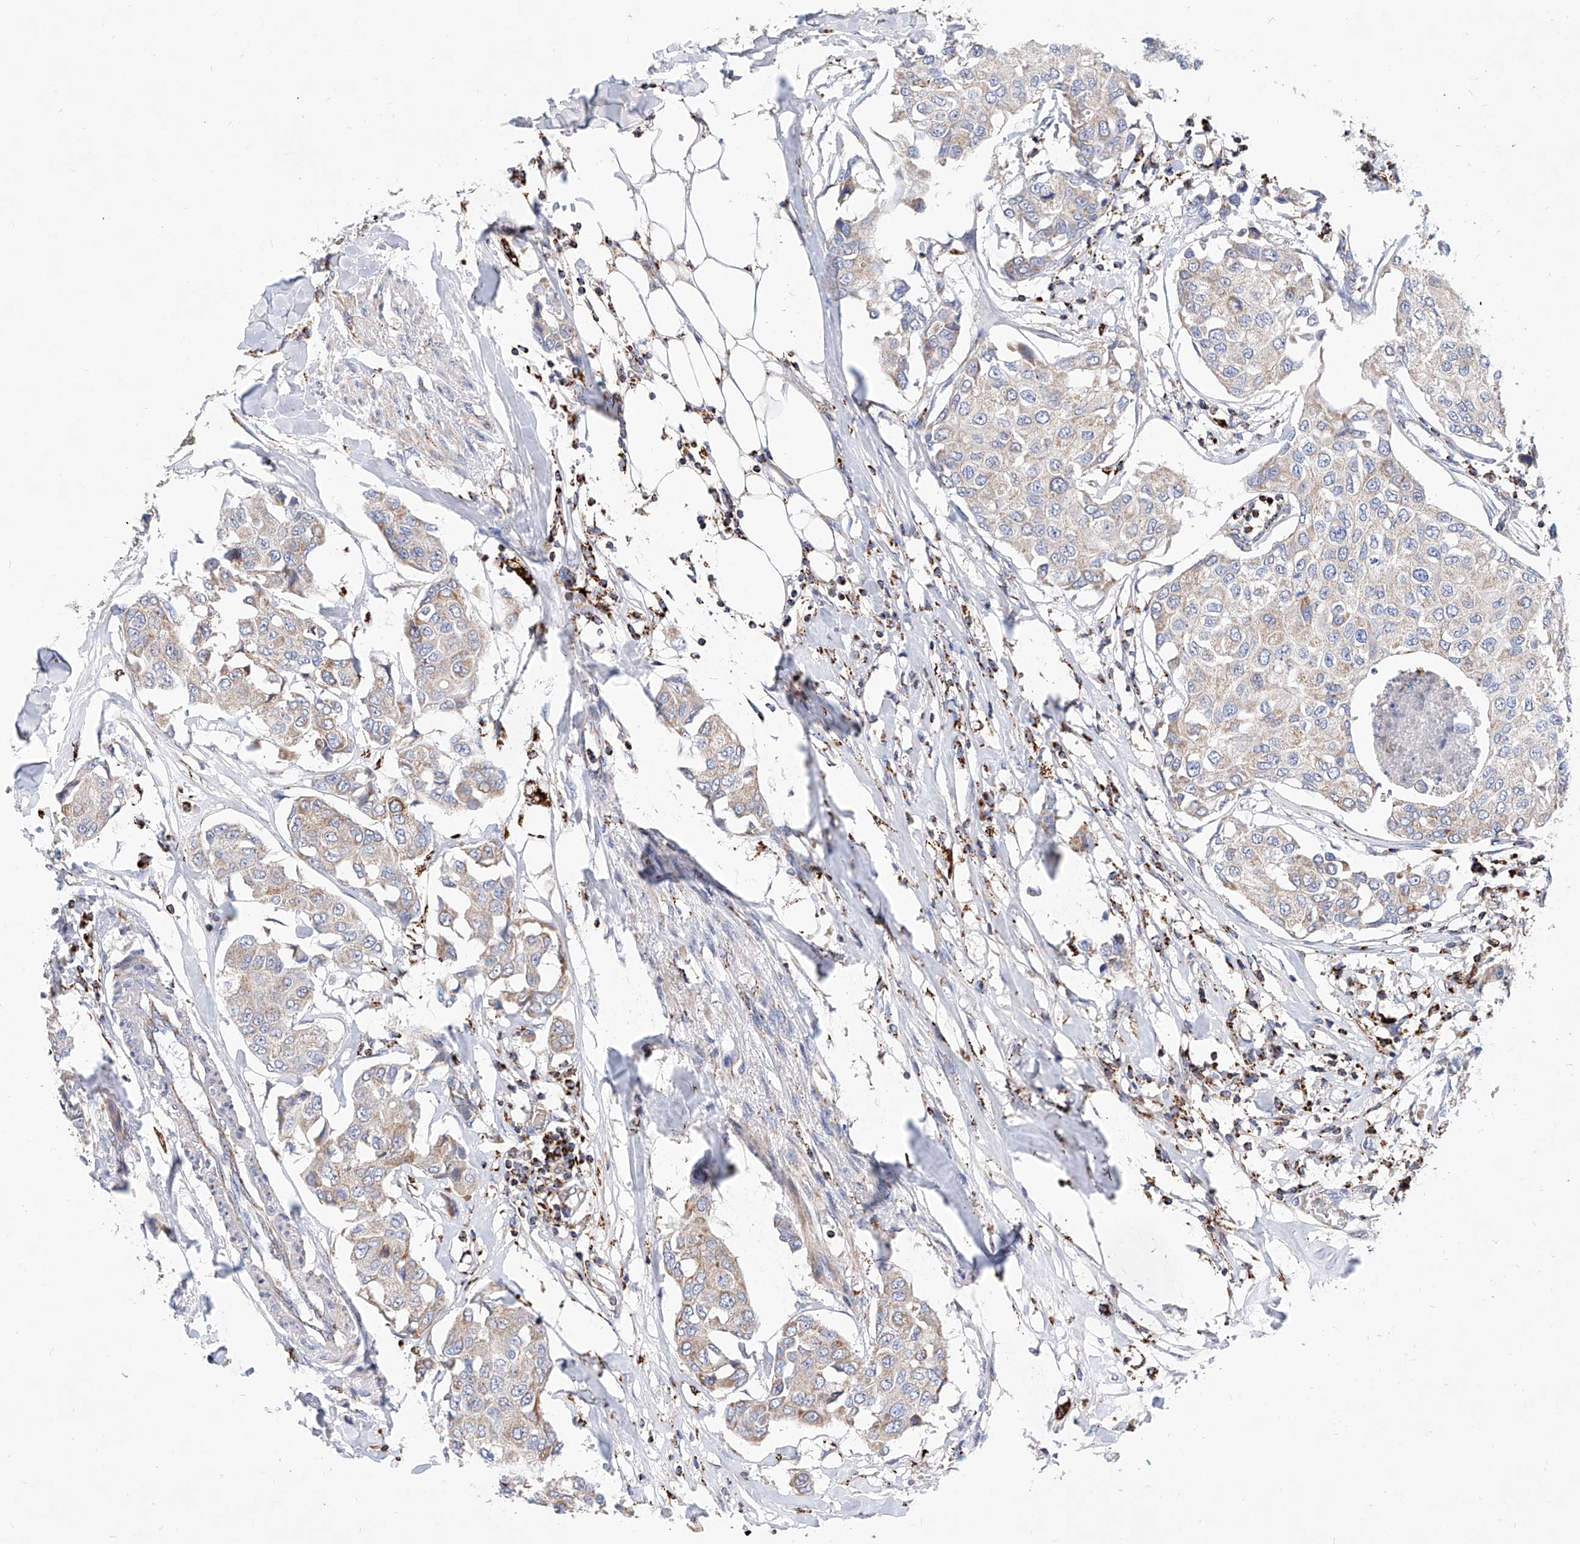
{"staining": {"intensity": "weak", "quantity": "<25%", "location": "cytoplasmic/membranous"}, "tissue": "breast cancer", "cell_type": "Tumor cells", "image_type": "cancer", "snomed": [{"axis": "morphology", "description": "Duct carcinoma"}, {"axis": "topography", "description": "Breast"}], "caption": "Immunohistochemistry histopathology image of breast cancer stained for a protein (brown), which demonstrates no expression in tumor cells. The staining is performed using DAB brown chromogen with nuclei counter-stained in using hematoxylin.", "gene": "CPNE5", "patient": {"sex": "female", "age": 80}}